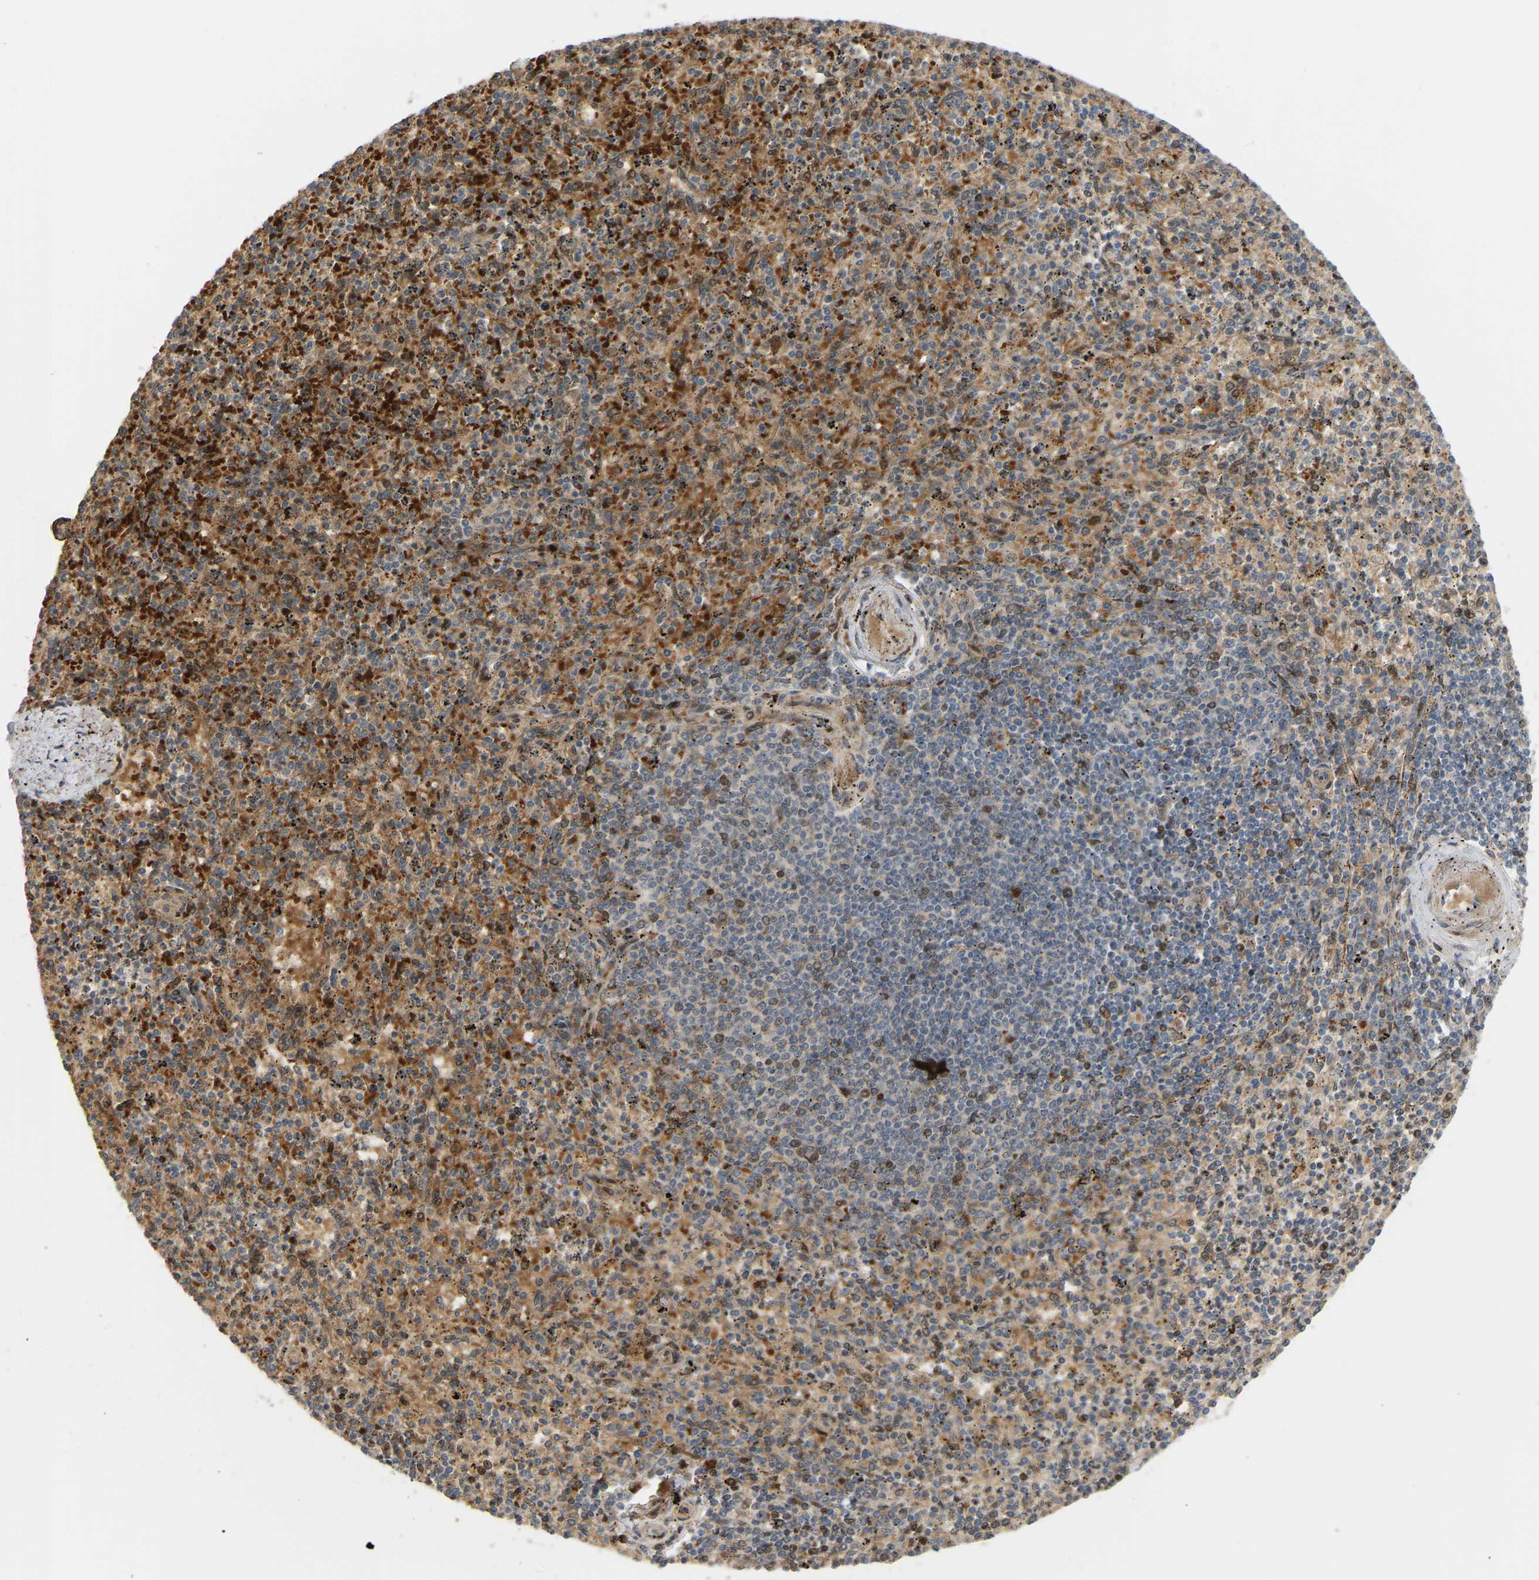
{"staining": {"intensity": "moderate", "quantity": ">75%", "location": "cytoplasmic/membranous"}, "tissue": "spleen", "cell_type": "Cells in red pulp", "image_type": "normal", "snomed": [{"axis": "morphology", "description": "Normal tissue, NOS"}, {"axis": "topography", "description": "Spleen"}], "caption": "A histopathology image of human spleen stained for a protein shows moderate cytoplasmic/membranous brown staining in cells in red pulp.", "gene": "POGLUT2", "patient": {"sex": "male", "age": 72}}